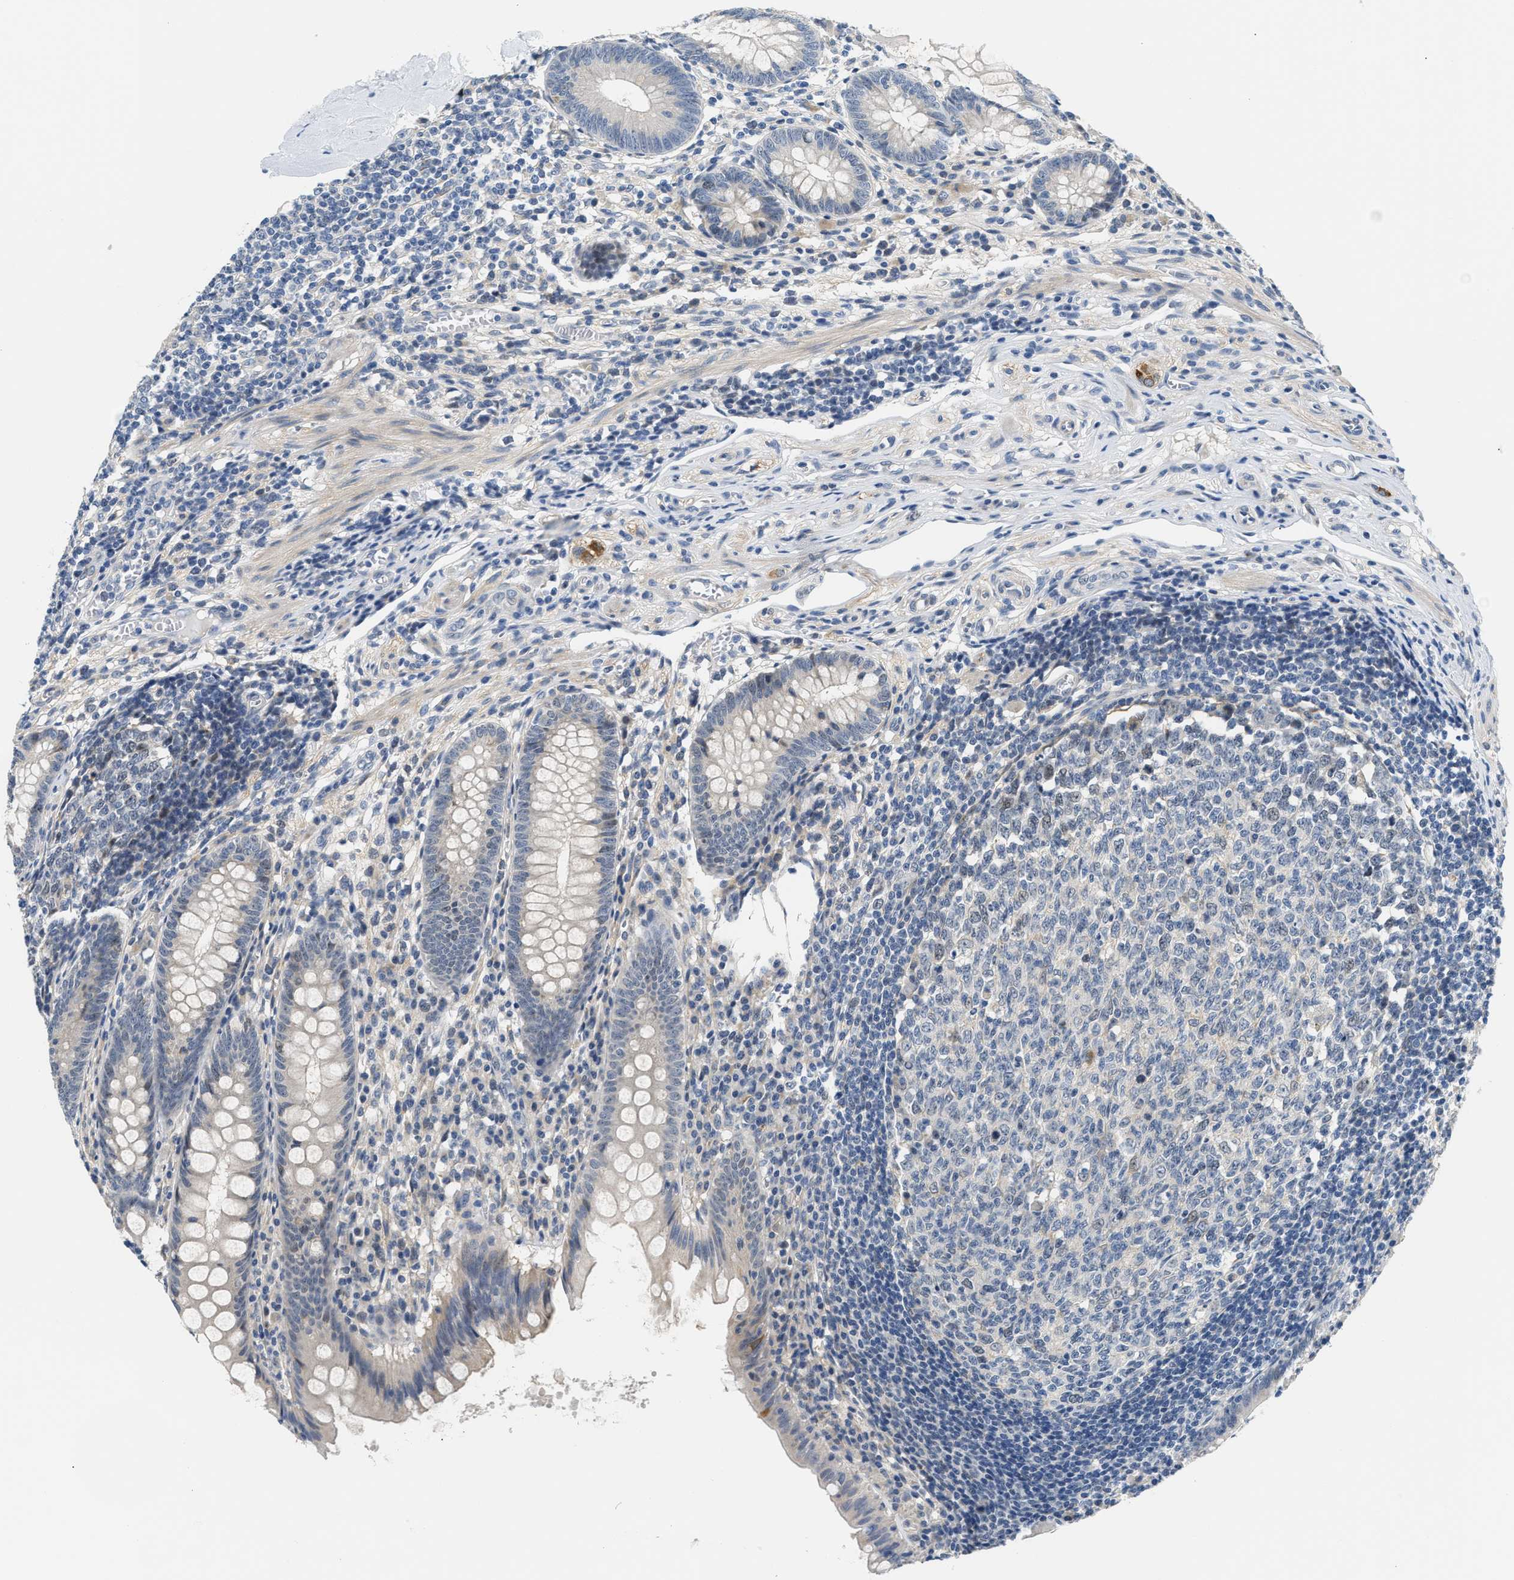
{"staining": {"intensity": "moderate", "quantity": "<25%", "location": "cytoplasmic/membranous,nuclear"}, "tissue": "appendix", "cell_type": "Glandular cells", "image_type": "normal", "snomed": [{"axis": "morphology", "description": "Normal tissue, NOS"}, {"axis": "topography", "description": "Appendix"}], "caption": "Appendix stained with IHC displays moderate cytoplasmic/membranous,nuclear positivity in approximately <25% of glandular cells.", "gene": "CLGN", "patient": {"sex": "male", "age": 56}}